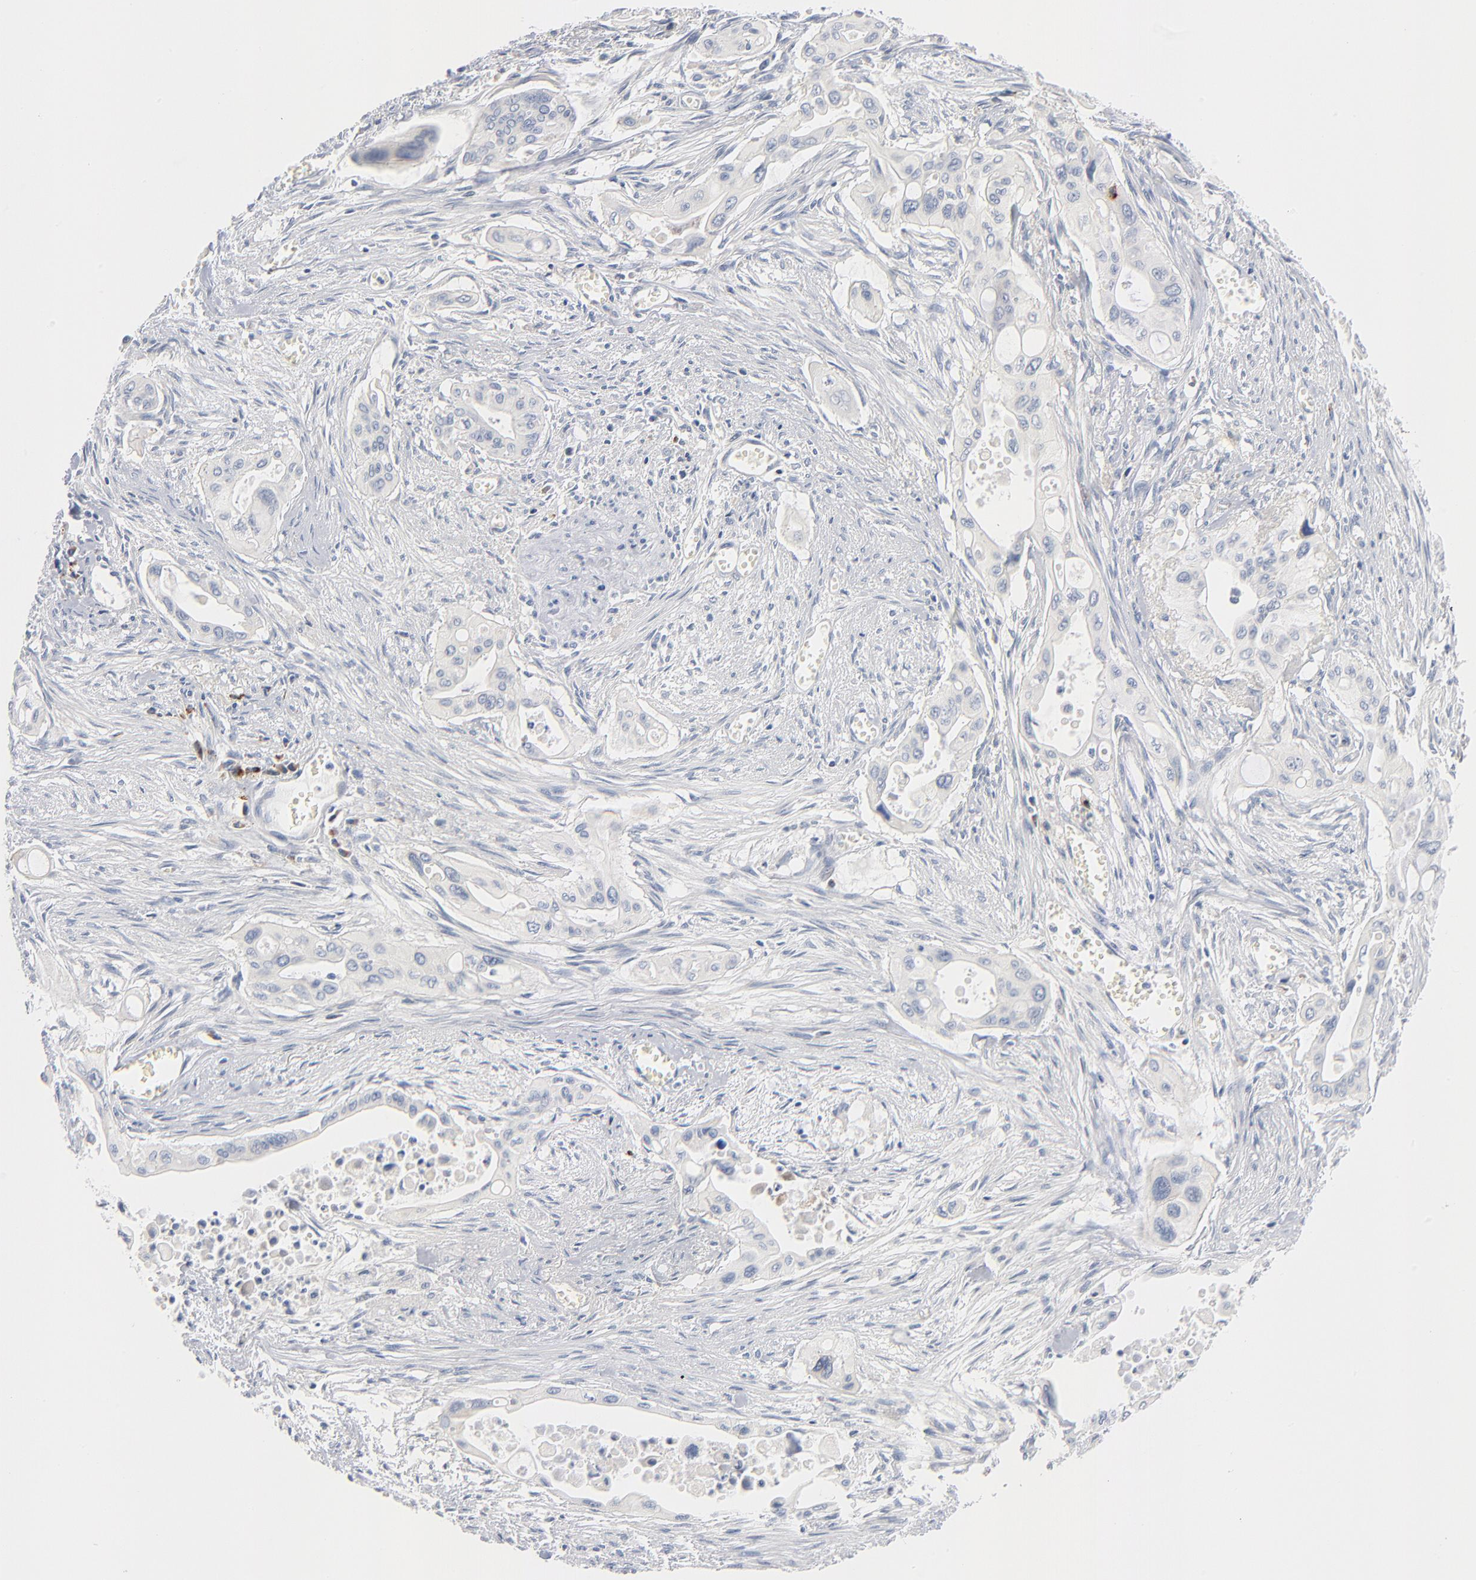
{"staining": {"intensity": "negative", "quantity": "none", "location": "none"}, "tissue": "pancreatic cancer", "cell_type": "Tumor cells", "image_type": "cancer", "snomed": [{"axis": "morphology", "description": "Adenocarcinoma, NOS"}, {"axis": "topography", "description": "Pancreas"}], "caption": "Adenocarcinoma (pancreatic) stained for a protein using immunohistochemistry displays no positivity tumor cells.", "gene": "GZMB", "patient": {"sex": "male", "age": 77}}